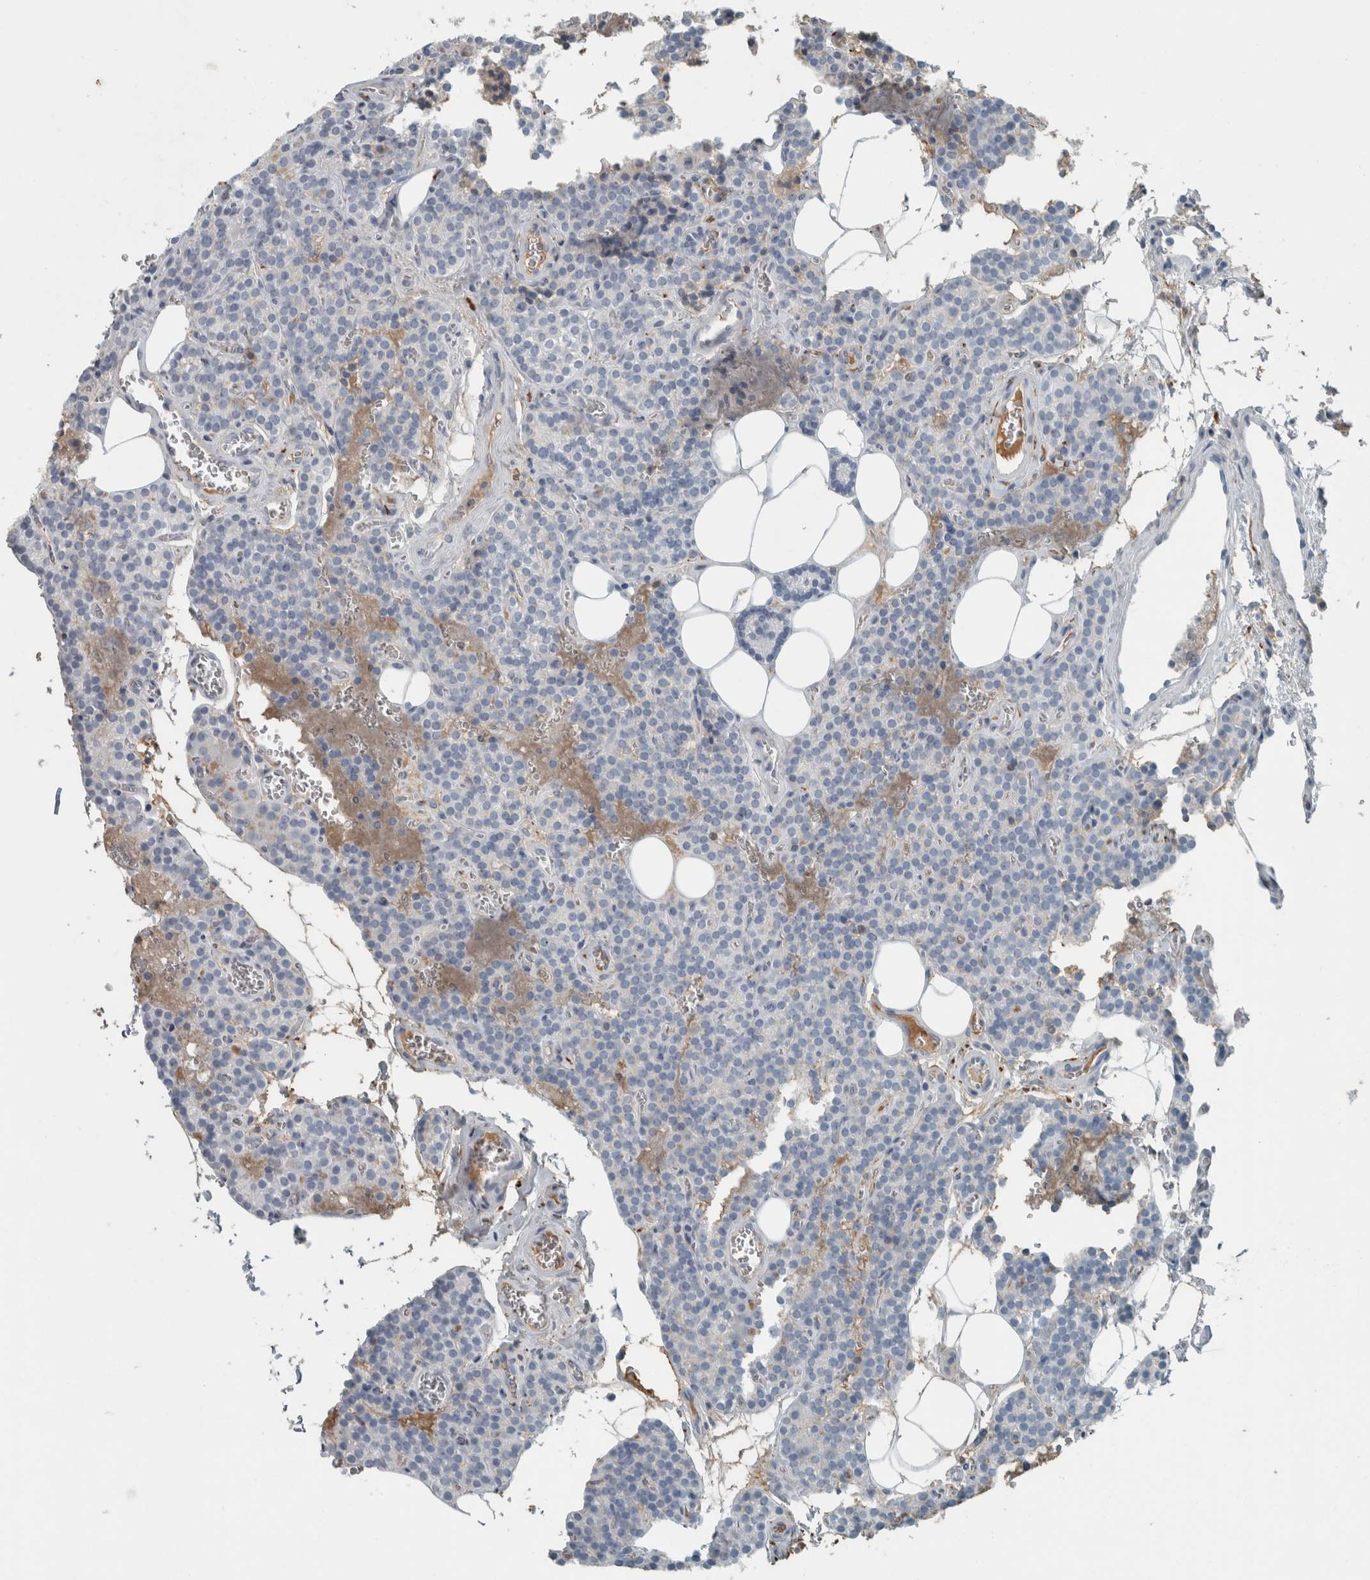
{"staining": {"intensity": "negative", "quantity": "none", "location": "none"}, "tissue": "parathyroid gland", "cell_type": "Glandular cells", "image_type": "normal", "snomed": [{"axis": "morphology", "description": "Normal tissue, NOS"}, {"axis": "topography", "description": "Parathyroid gland"}], "caption": "DAB immunohistochemical staining of benign human parathyroid gland reveals no significant positivity in glandular cells.", "gene": "CHL1", "patient": {"sex": "female", "age": 64}}